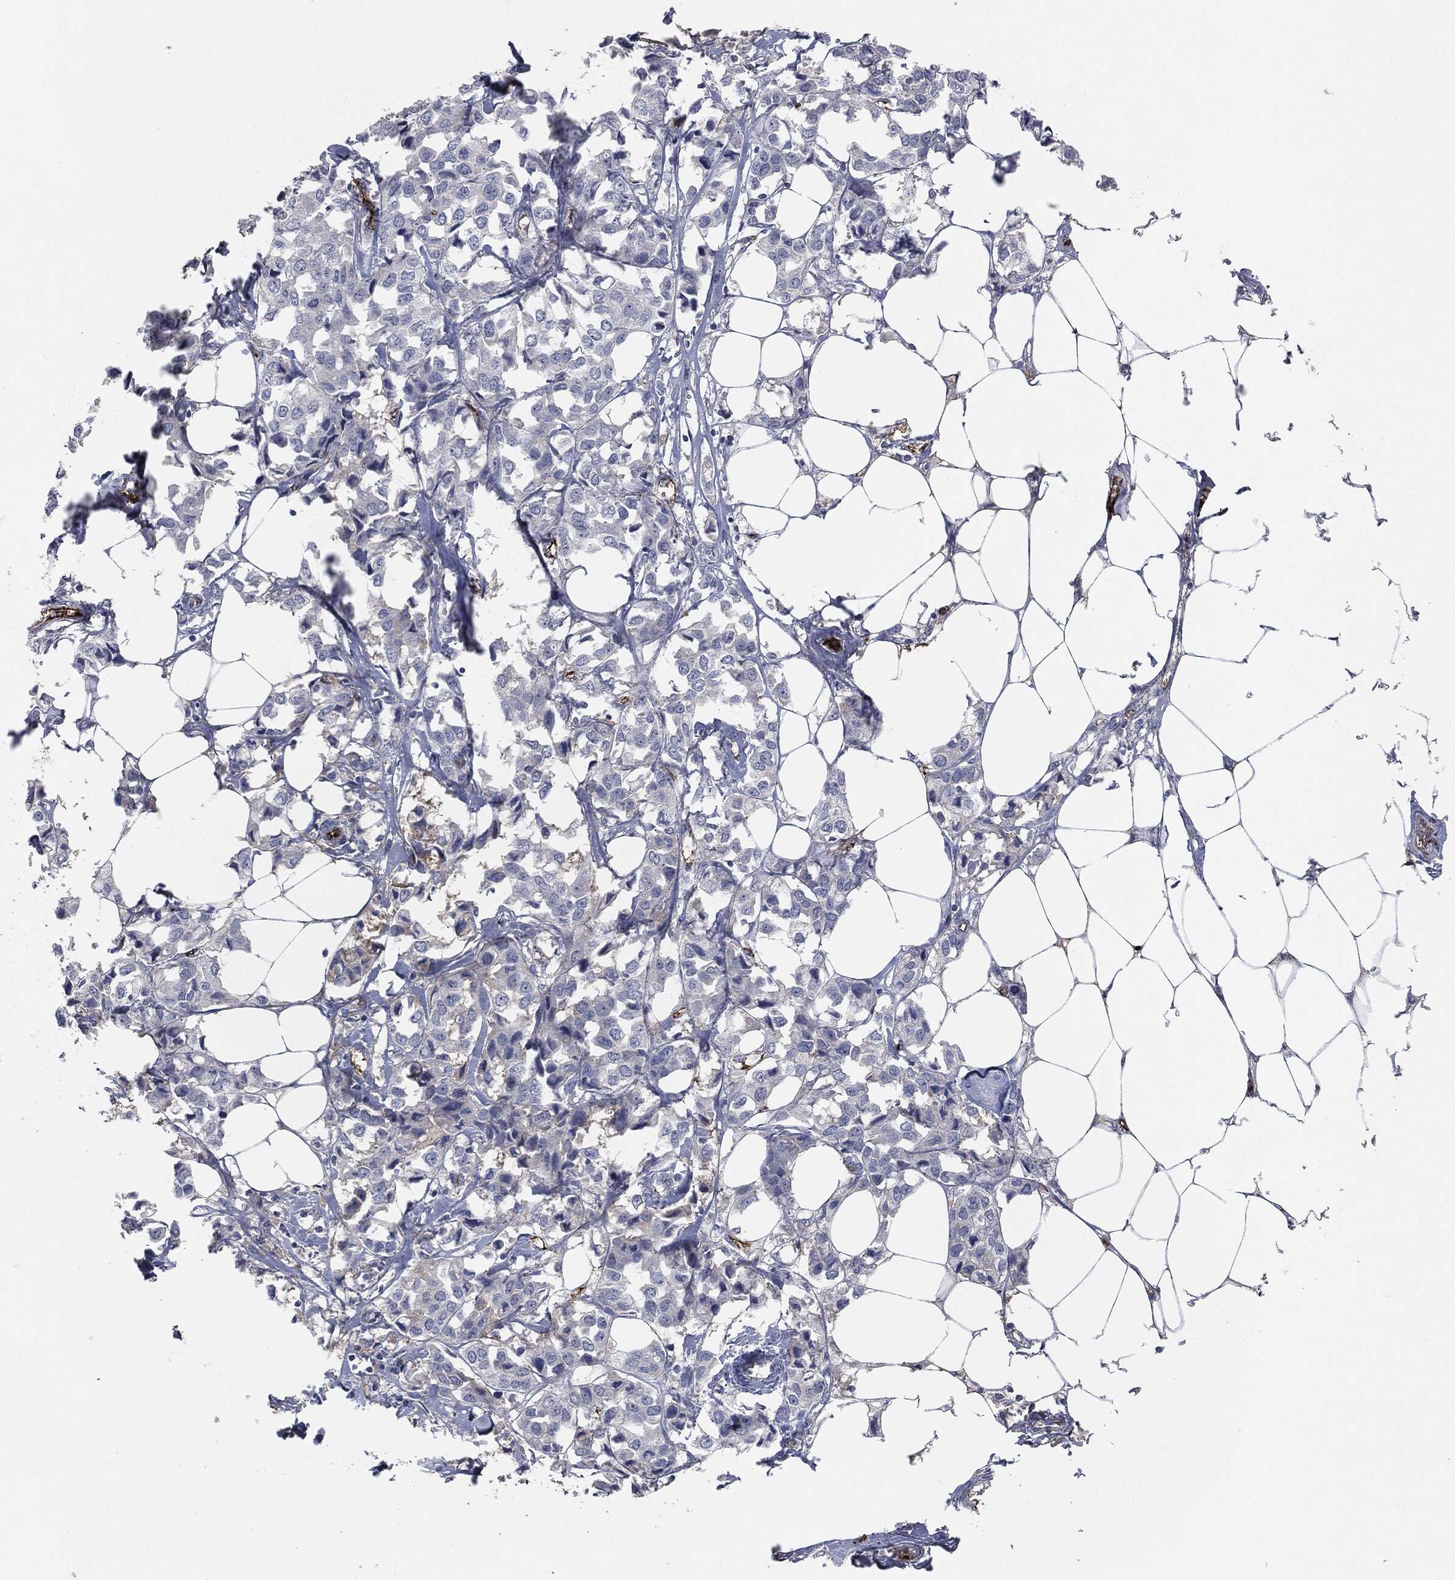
{"staining": {"intensity": "negative", "quantity": "none", "location": "none"}, "tissue": "breast cancer", "cell_type": "Tumor cells", "image_type": "cancer", "snomed": [{"axis": "morphology", "description": "Duct carcinoma"}, {"axis": "topography", "description": "Breast"}], "caption": "IHC of breast intraductal carcinoma demonstrates no staining in tumor cells.", "gene": "APOB", "patient": {"sex": "female", "age": 80}}